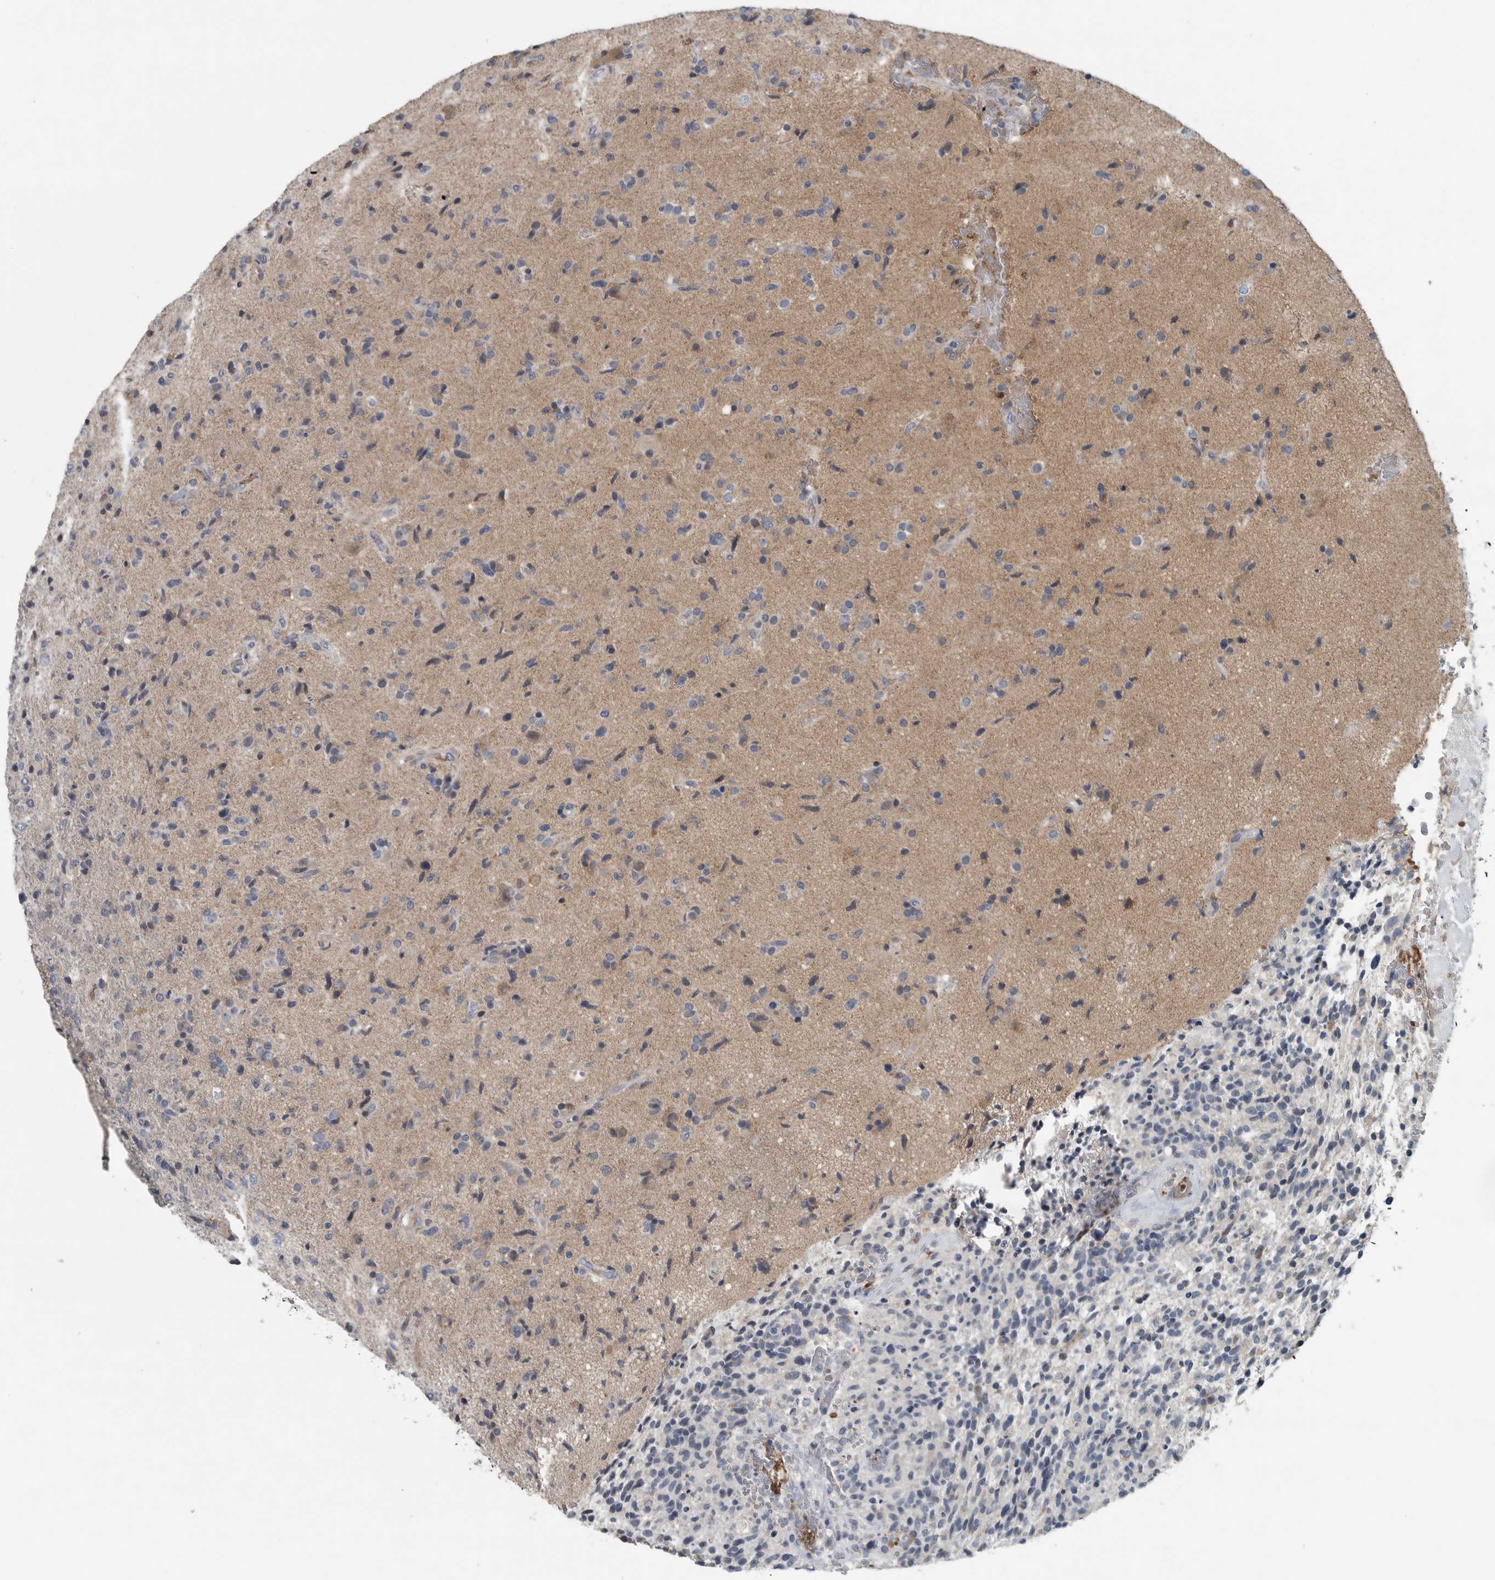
{"staining": {"intensity": "negative", "quantity": "none", "location": "none"}, "tissue": "glioma", "cell_type": "Tumor cells", "image_type": "cancer", "snomed": [{"axis": "morphology", "description": "Glioma, malignant, High grade"}, {"axis": "topography", "description": "Brain"}], "caption": "Malignant glioma (high-grade) stained for a protein using immunohistochemistry (IHC) reveals no positivity tumor cells.", "gene": "MPP3", "patient": {"sex": "male", "age": 72}}